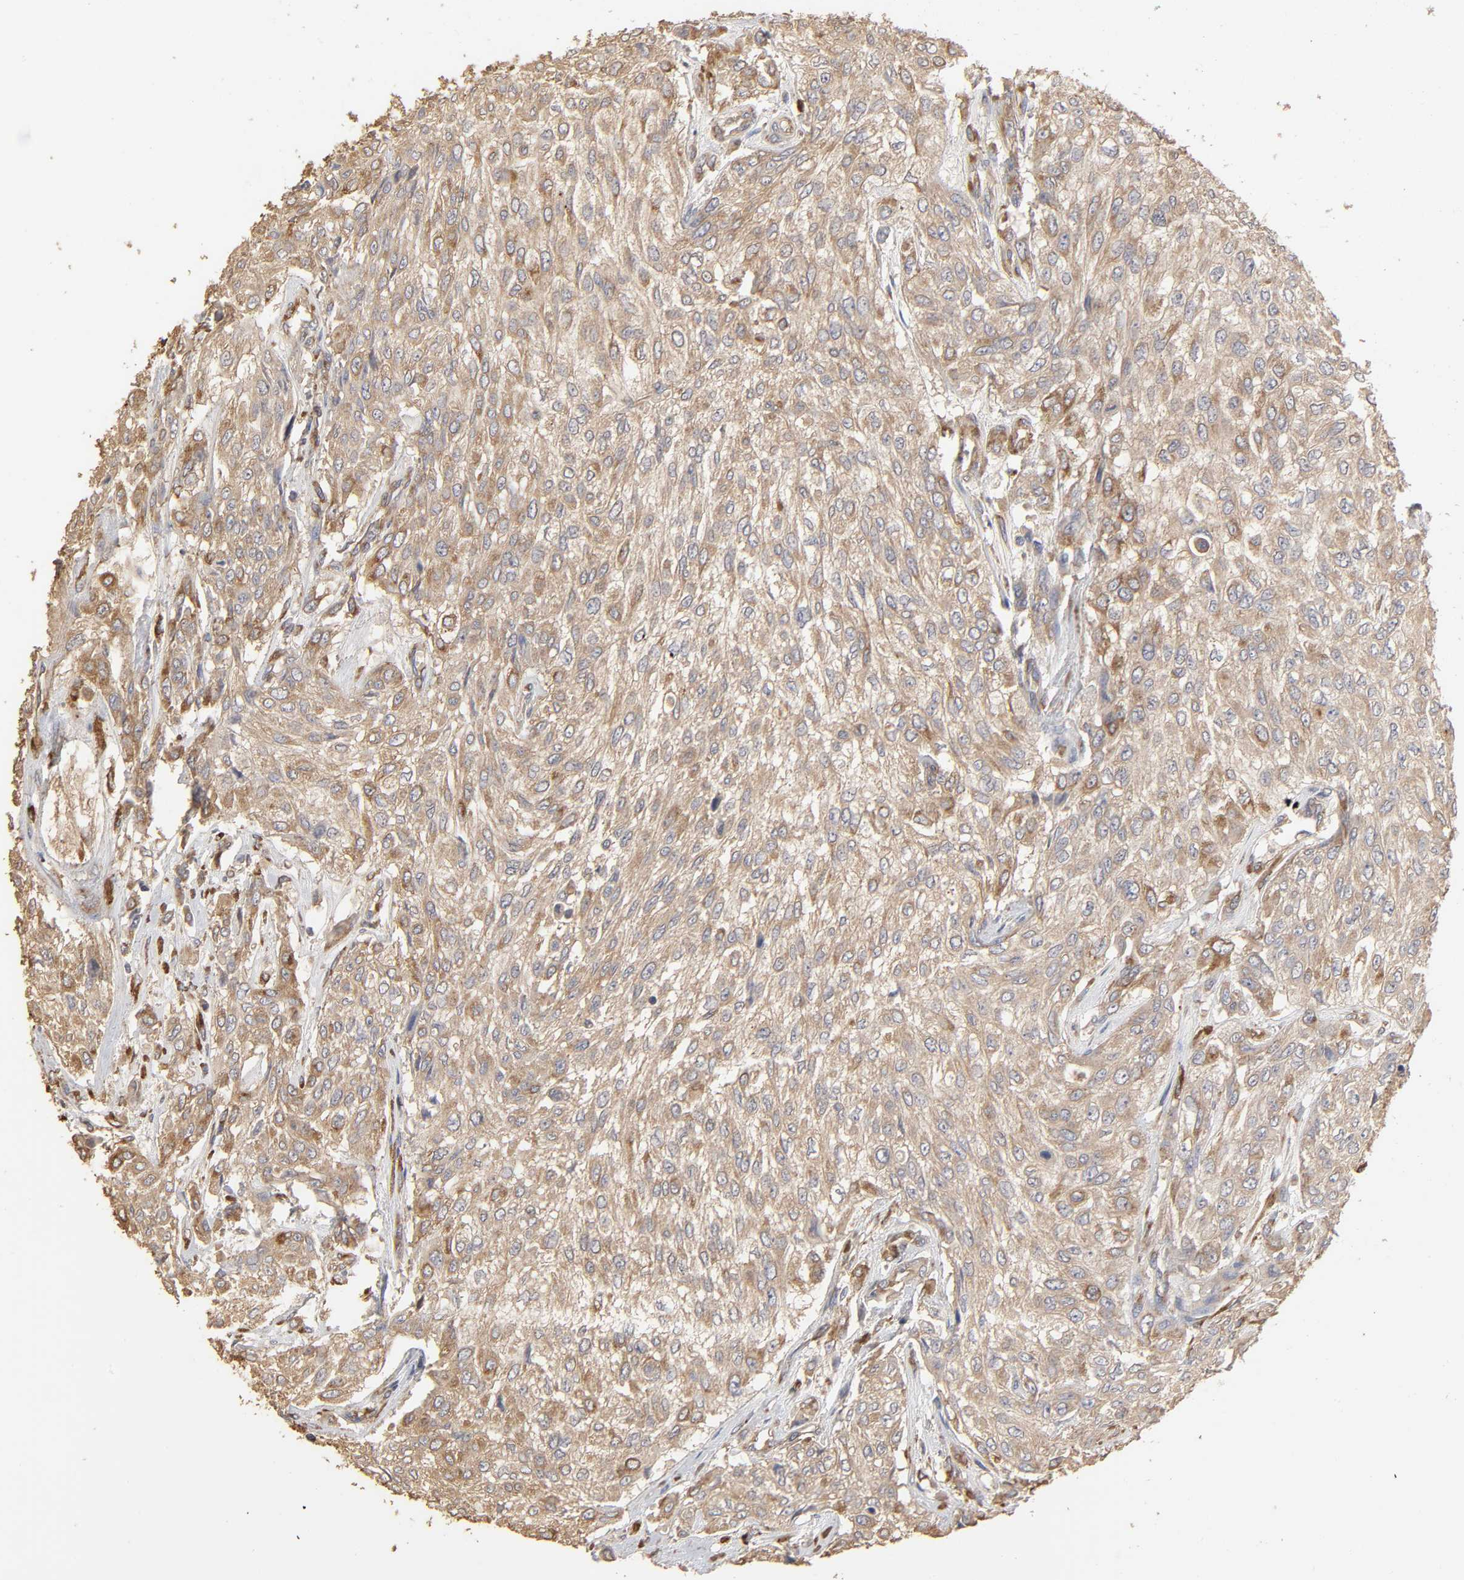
{"staining": {"intensity": "moderate", "quantity": ">75%", "location": "cytoplasmic/membranous"}, "tissue": "urothelial cancer", "cell_type": "Tumor cells", "image_type": "cancer", "snomed": [{"axis": "morphology", "description": "Urothelial carcinoma, High grade"}, {"axis": "topography", "description": "Urinary bladder"}], "caption": "Moderate cytoplasmic/membranous protein positivity is seen in approximately >75% of tumor cells in high-grade urothelial carcinoma.", "gene": "EIF4G2", "patient": {"sex": "male", "age": 57}}